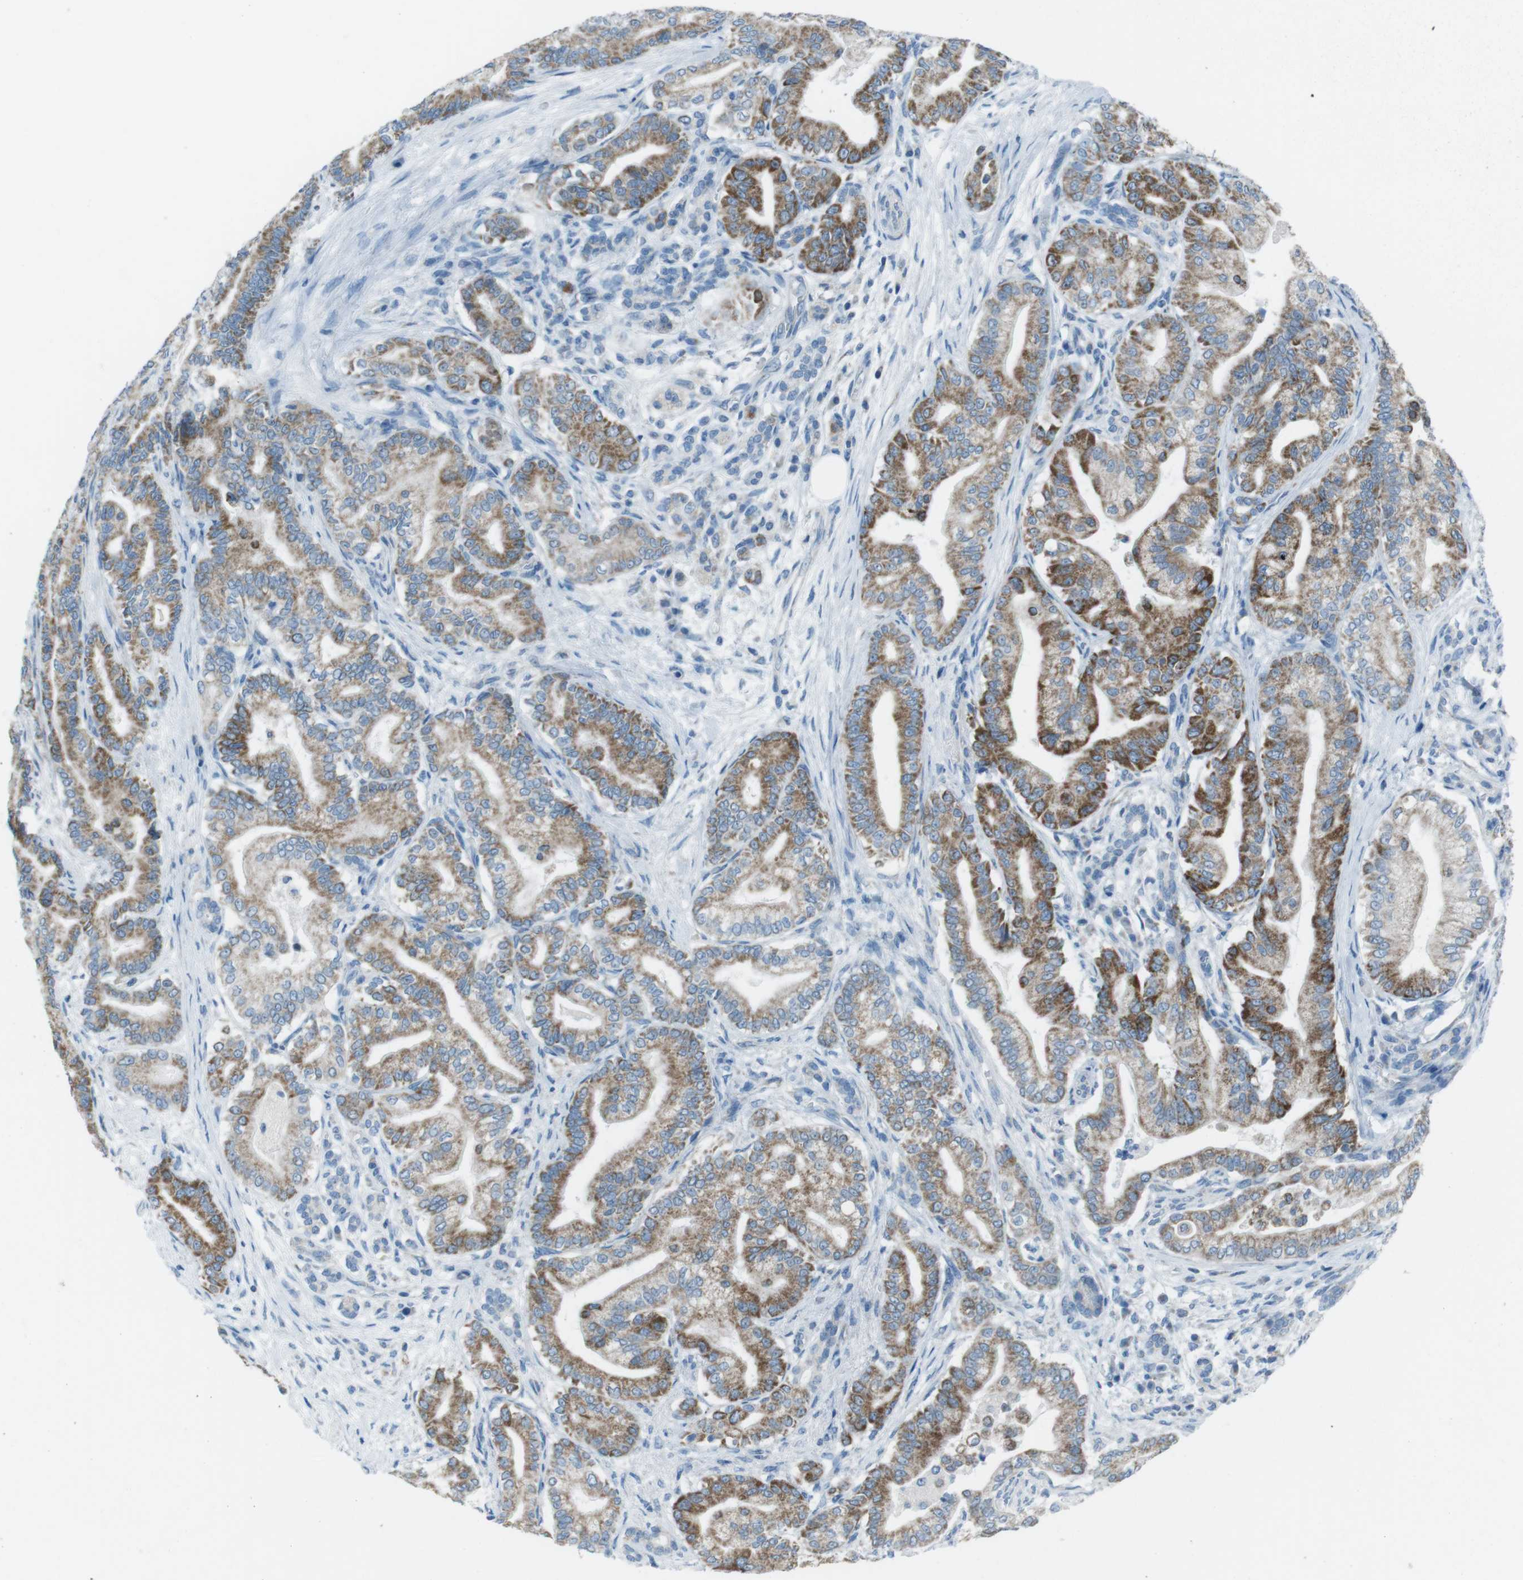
{"staining": {"intensity": "strong", "quantity": "25%-75%", "location": "cytoplasmic/membranous"}, "tissue": "pancreatic cancer", "cell_type": "Tumor cells", "image_type": "cancer", "snomed": [{"axis": "morphology", "description": "Normal tissue, NOS"}, {"axis": "morphology", "description": "Adenocarcinoma, NOS"}, {"axis": "topography", "description": "Pancreas"}], "caption": "Protein expression analysis of human pancreatic cancer (adenocarcinoma) reveals strong cytoplasmic/membranous expression in about 25%-75% of tumor cells.", "gene": "DNAJA3", "patient": {"sex": "male", "age": 63}}